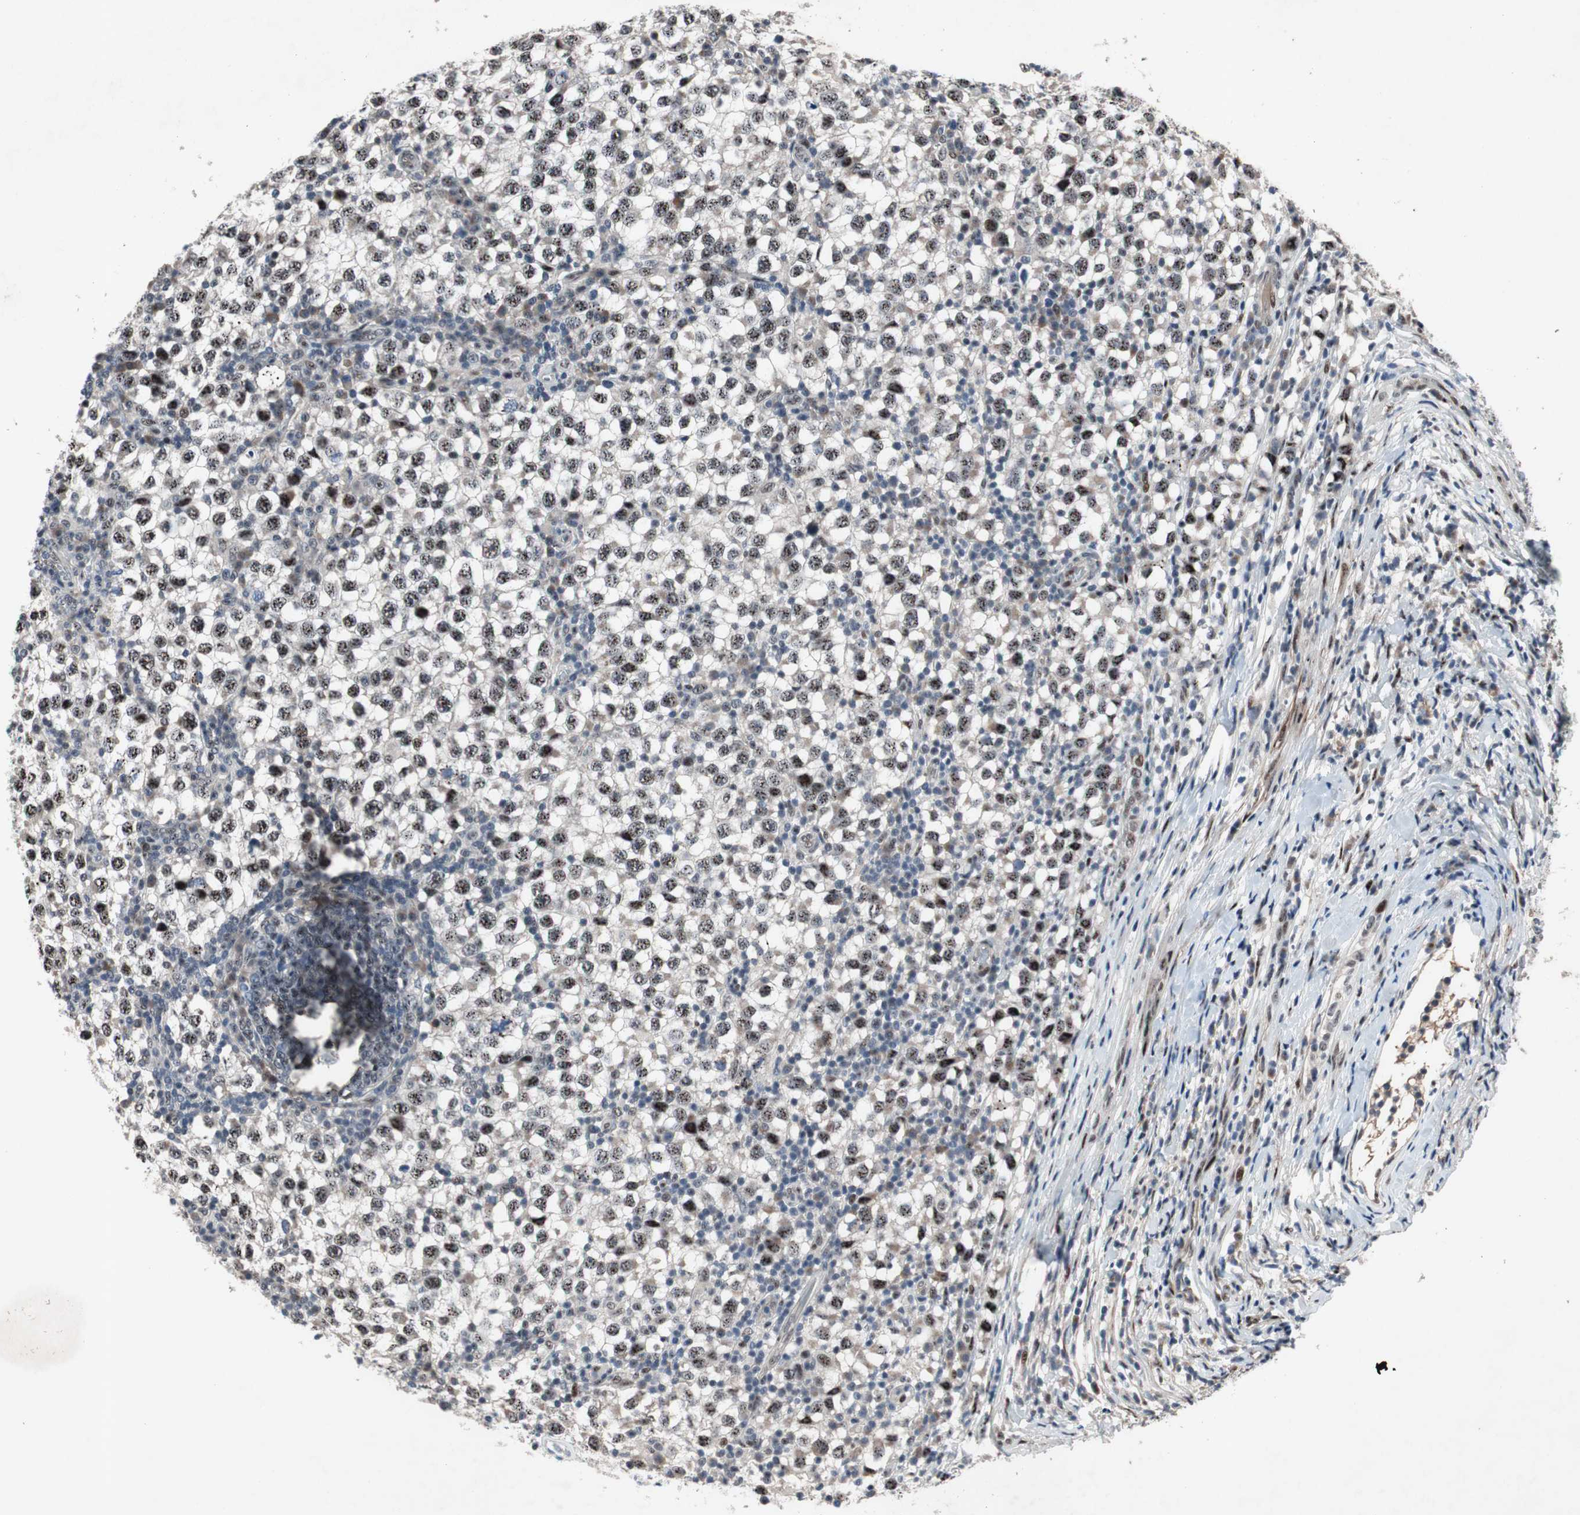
{"staining": {"intensity": "moderate", "quantity": ">75%", "location": "nuclear"}, "tissue": "testis cancer", "cell_type": "Tumor cells", "image_type": "cancer", "snomed": [{"axis": "morphology", "description": "Seminoma, NOS"}, {"axis": "topography", "description": "Testis"}], "caption": "Immunohistochemical staining of seminoma (testis) displays medium levels of moderate nuclear protein staining in about >75% of tumor cells.", "gene": "SOX7", "patient": {"sex": "male", "age": 65}}